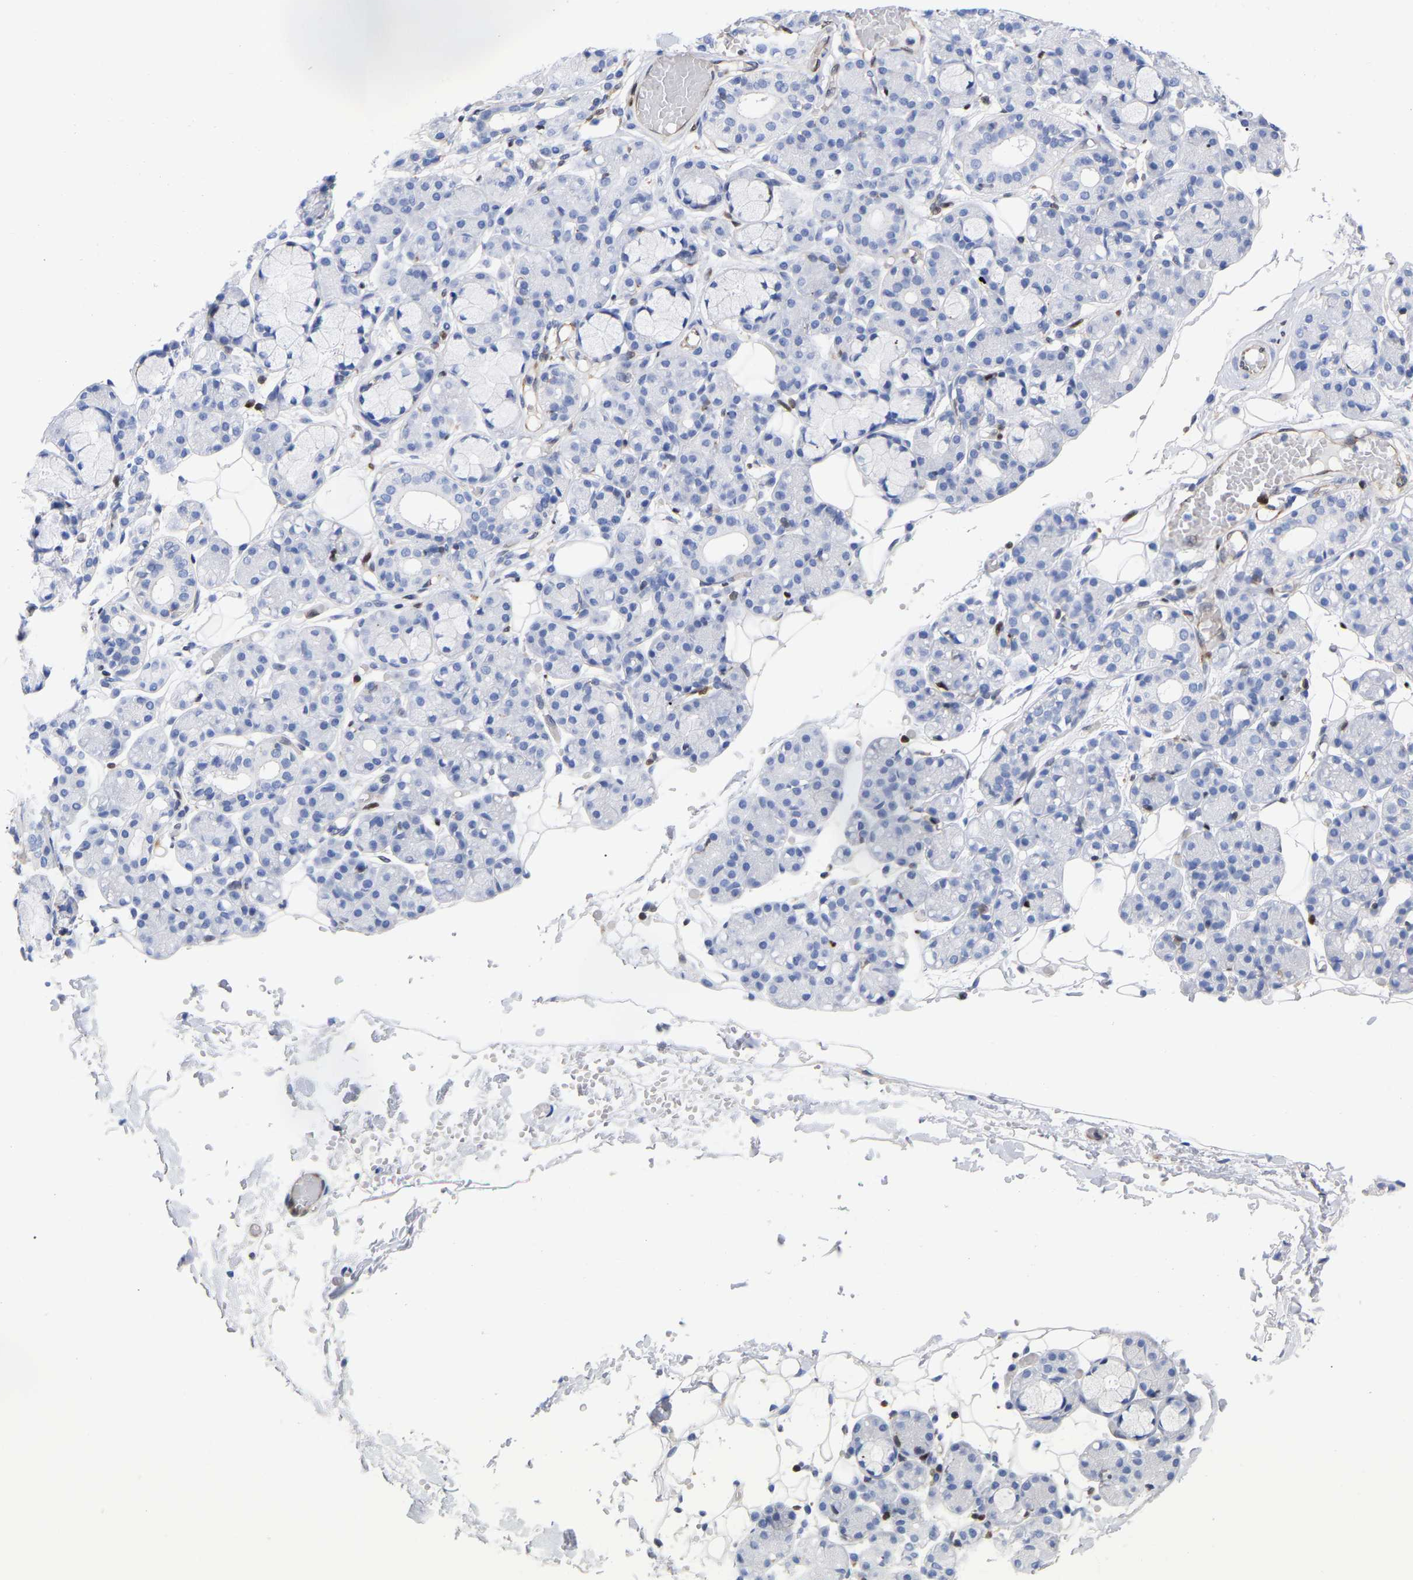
{"staining": {"intensity": "negative", "quantity": "none", "location": "none"}, "tissue": "salivary gland", "cell_type": "Glandular cells", "image_type": "normal", "snomed": [{"axis": "morphology", "description": "Normal tissue, NOS"}, {"axis": "topography", "description": "Salivary gland"}], "caption": "This is an immunohistochemistry (IHC) image of unremarkable salivary gland. There is no staining in glandular cells.", "gene": "GIMAP4", "patient": {"sex": "male", "age": 63}}